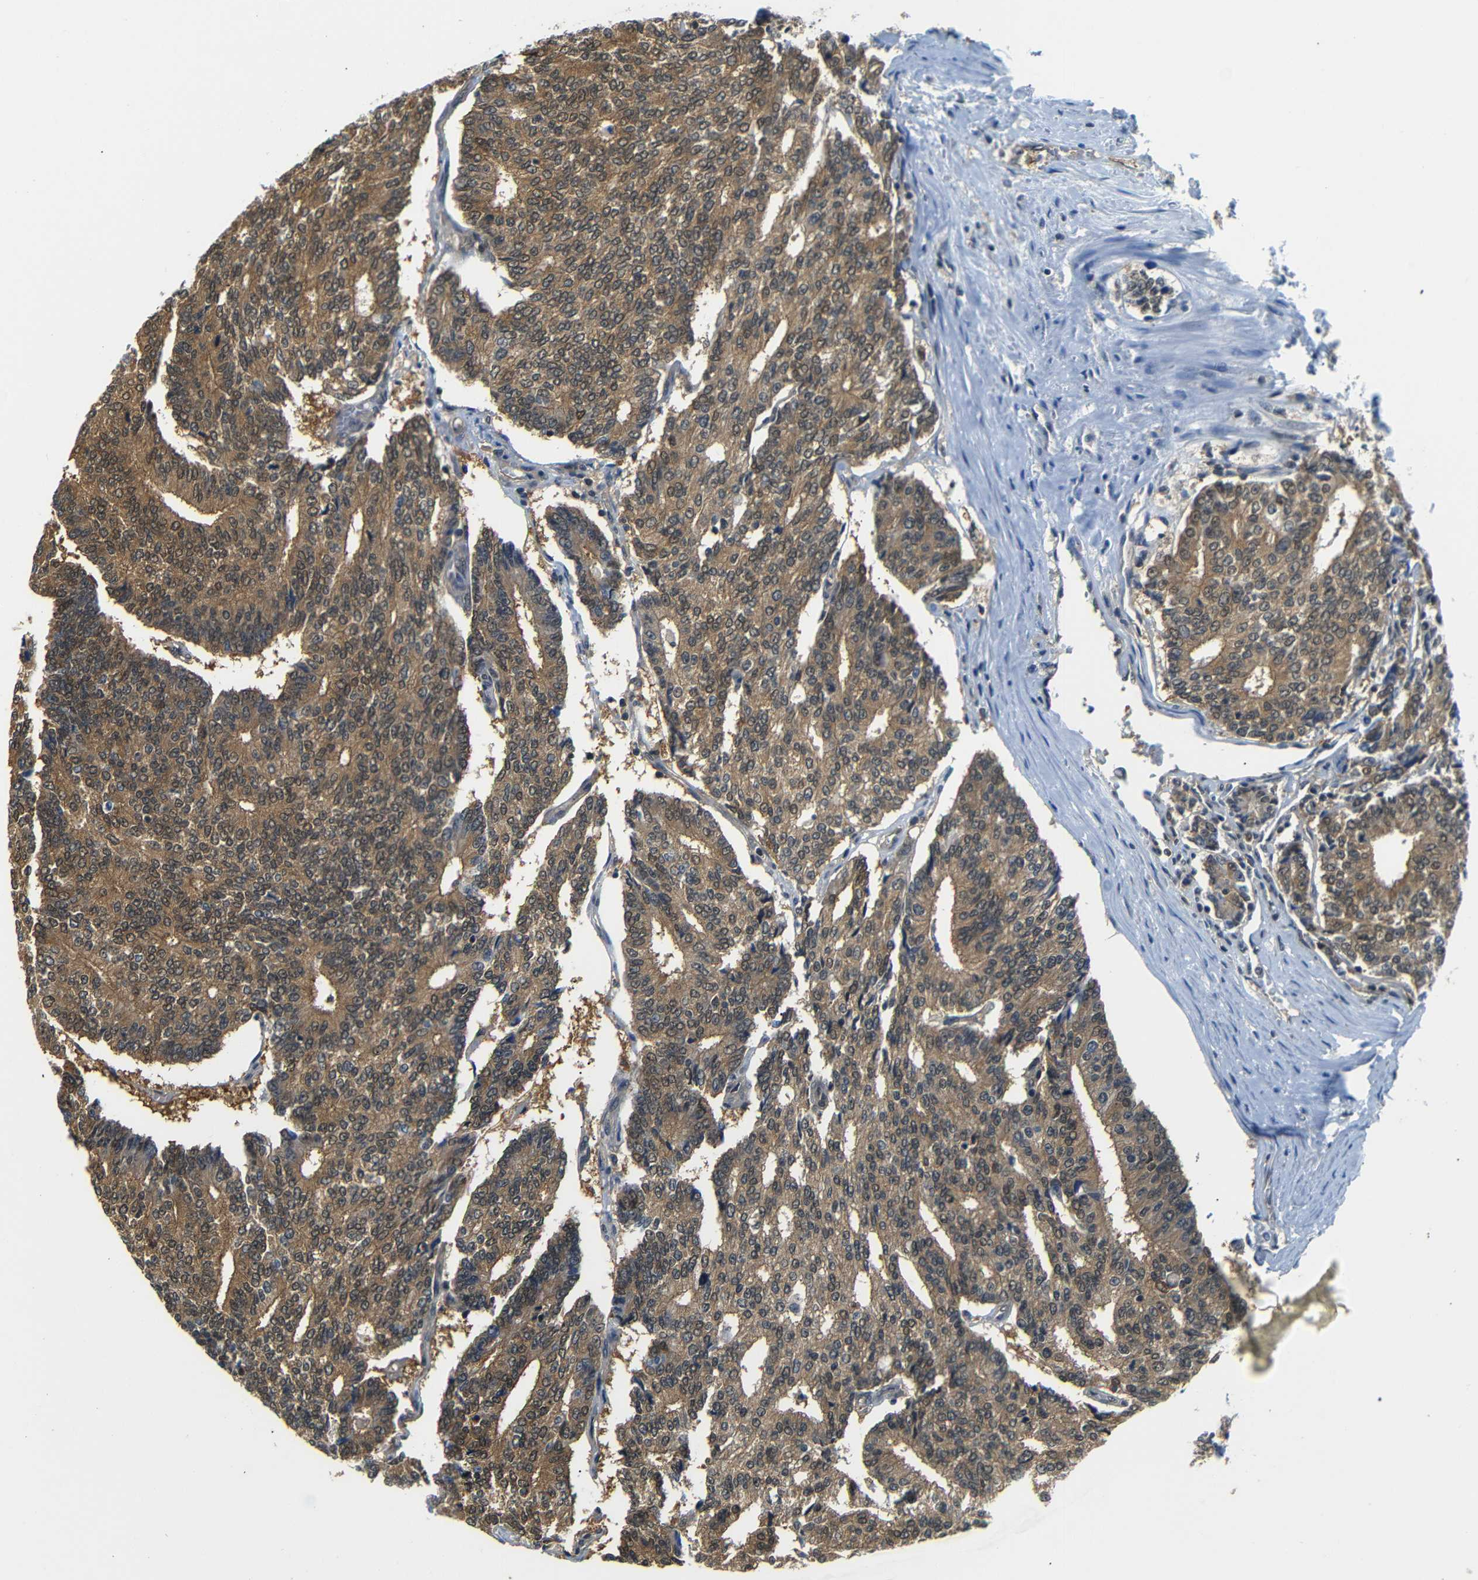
{"staining": {"intensity": "moderate", "quantity": ">75%", "location": "cytoplasmic/membranous"}, "tissue": "prostate cancer", "cell_type": "Tumor cells", "image_type": "cancer", "snomed": [{"axis": "morphology", "description": "Normal tissue, NOS"}, {"axis": "morphology", "description": "Adenocarcinoma, High grade"}, {"axis": "topography", "description": "Prostate"}, {"axis": "topography", "description": "Seminal veicle"}], "caption": "Immunohistochemical staining of human prostate cancer shows medium levels of moderate cytoplasmic/membranous positivity in approximately >75% of tumor cells. (Brightfield microscopy of DAB IHC at high magnification).", "gene": "UBXN1", "patient": {"sex": "male", "age": 55}}